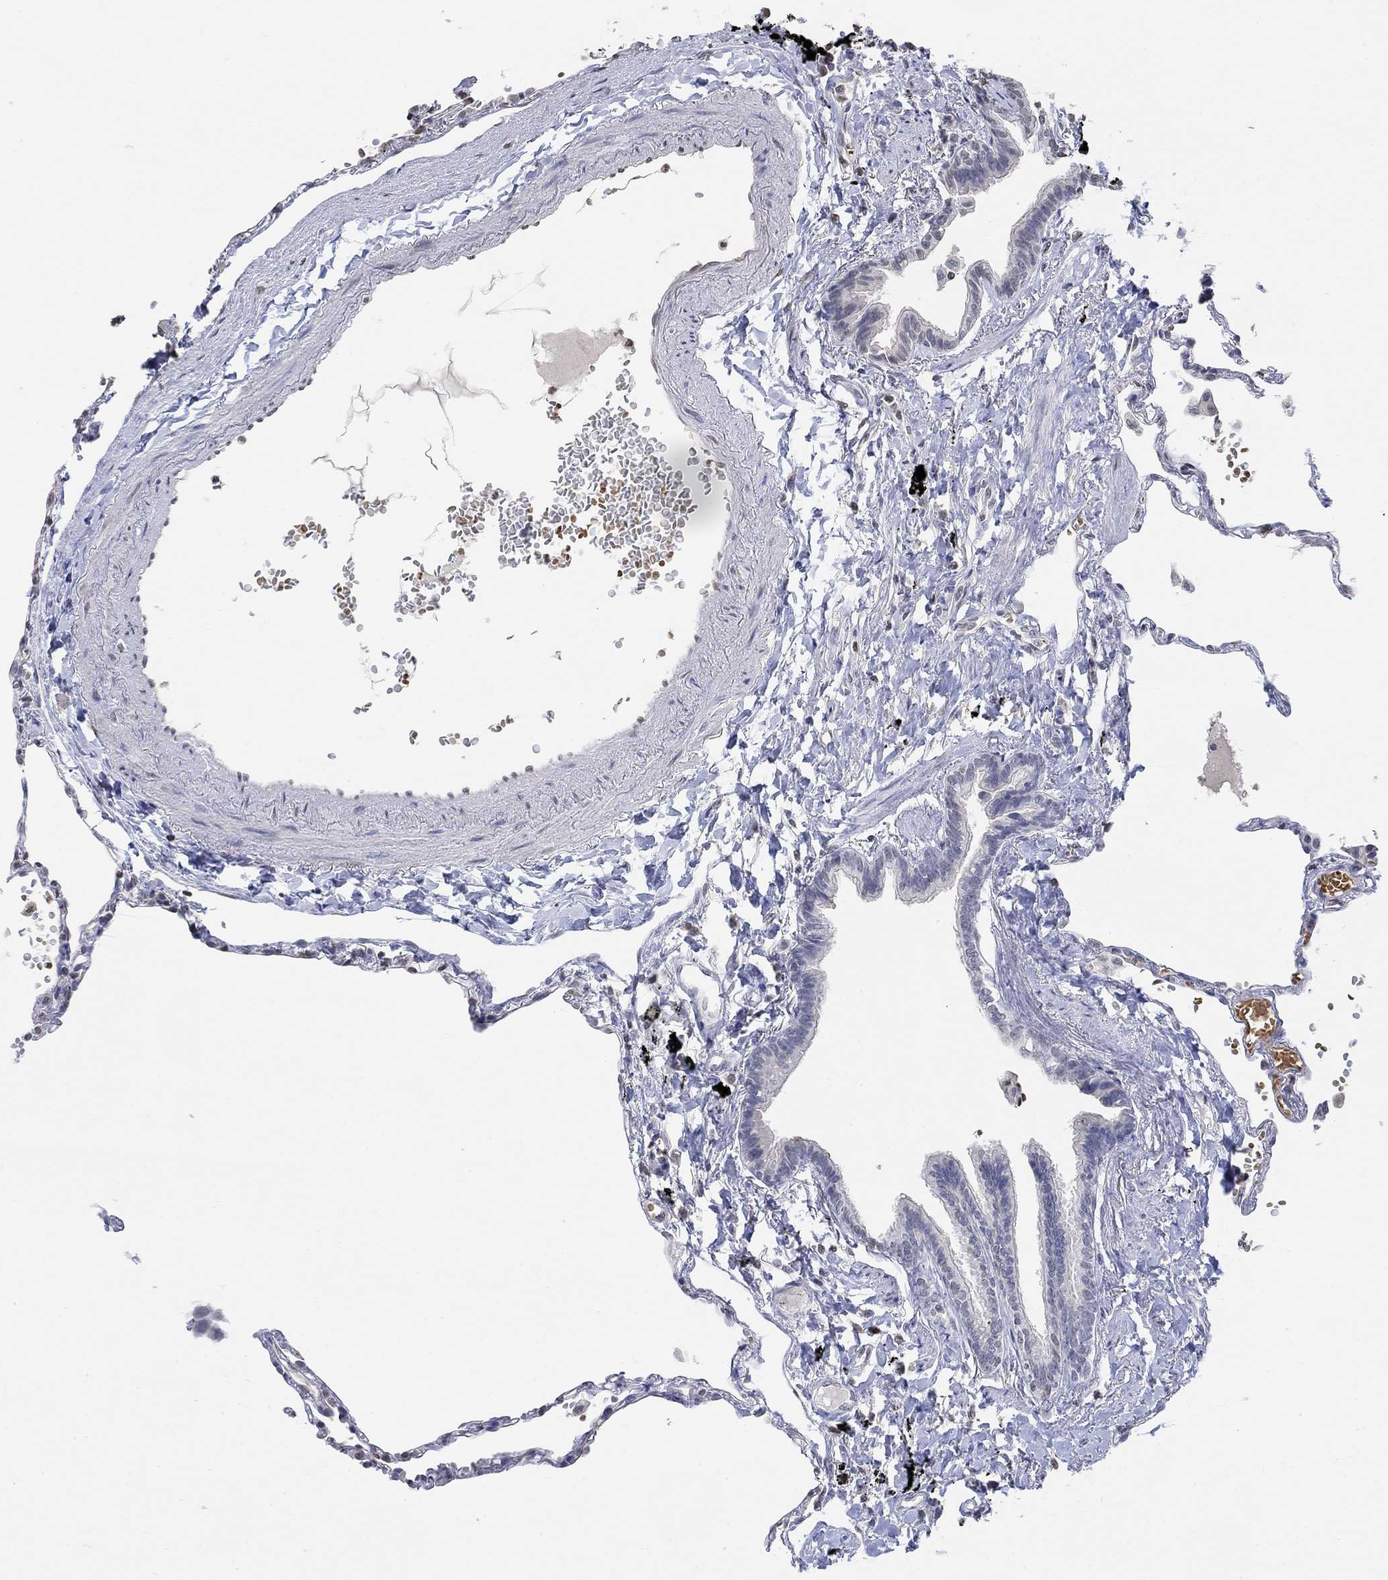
{"staining": {"intensity": "negative", "quantity": "none", "location": "none"}, "tissue": "lung", "cell_type": "Alveolar cells", "image_type": "normal", "snomed": [{"axis": "morphology", "description": "Normal tissue, NOS"}, {"axis": "topography", "description": "Lung"}], "caption": "The image exhibits no staining of alveolar cells in benign lung.", "gene": "TMEM255A", "patient": {"sex": "male", "age": 78}}